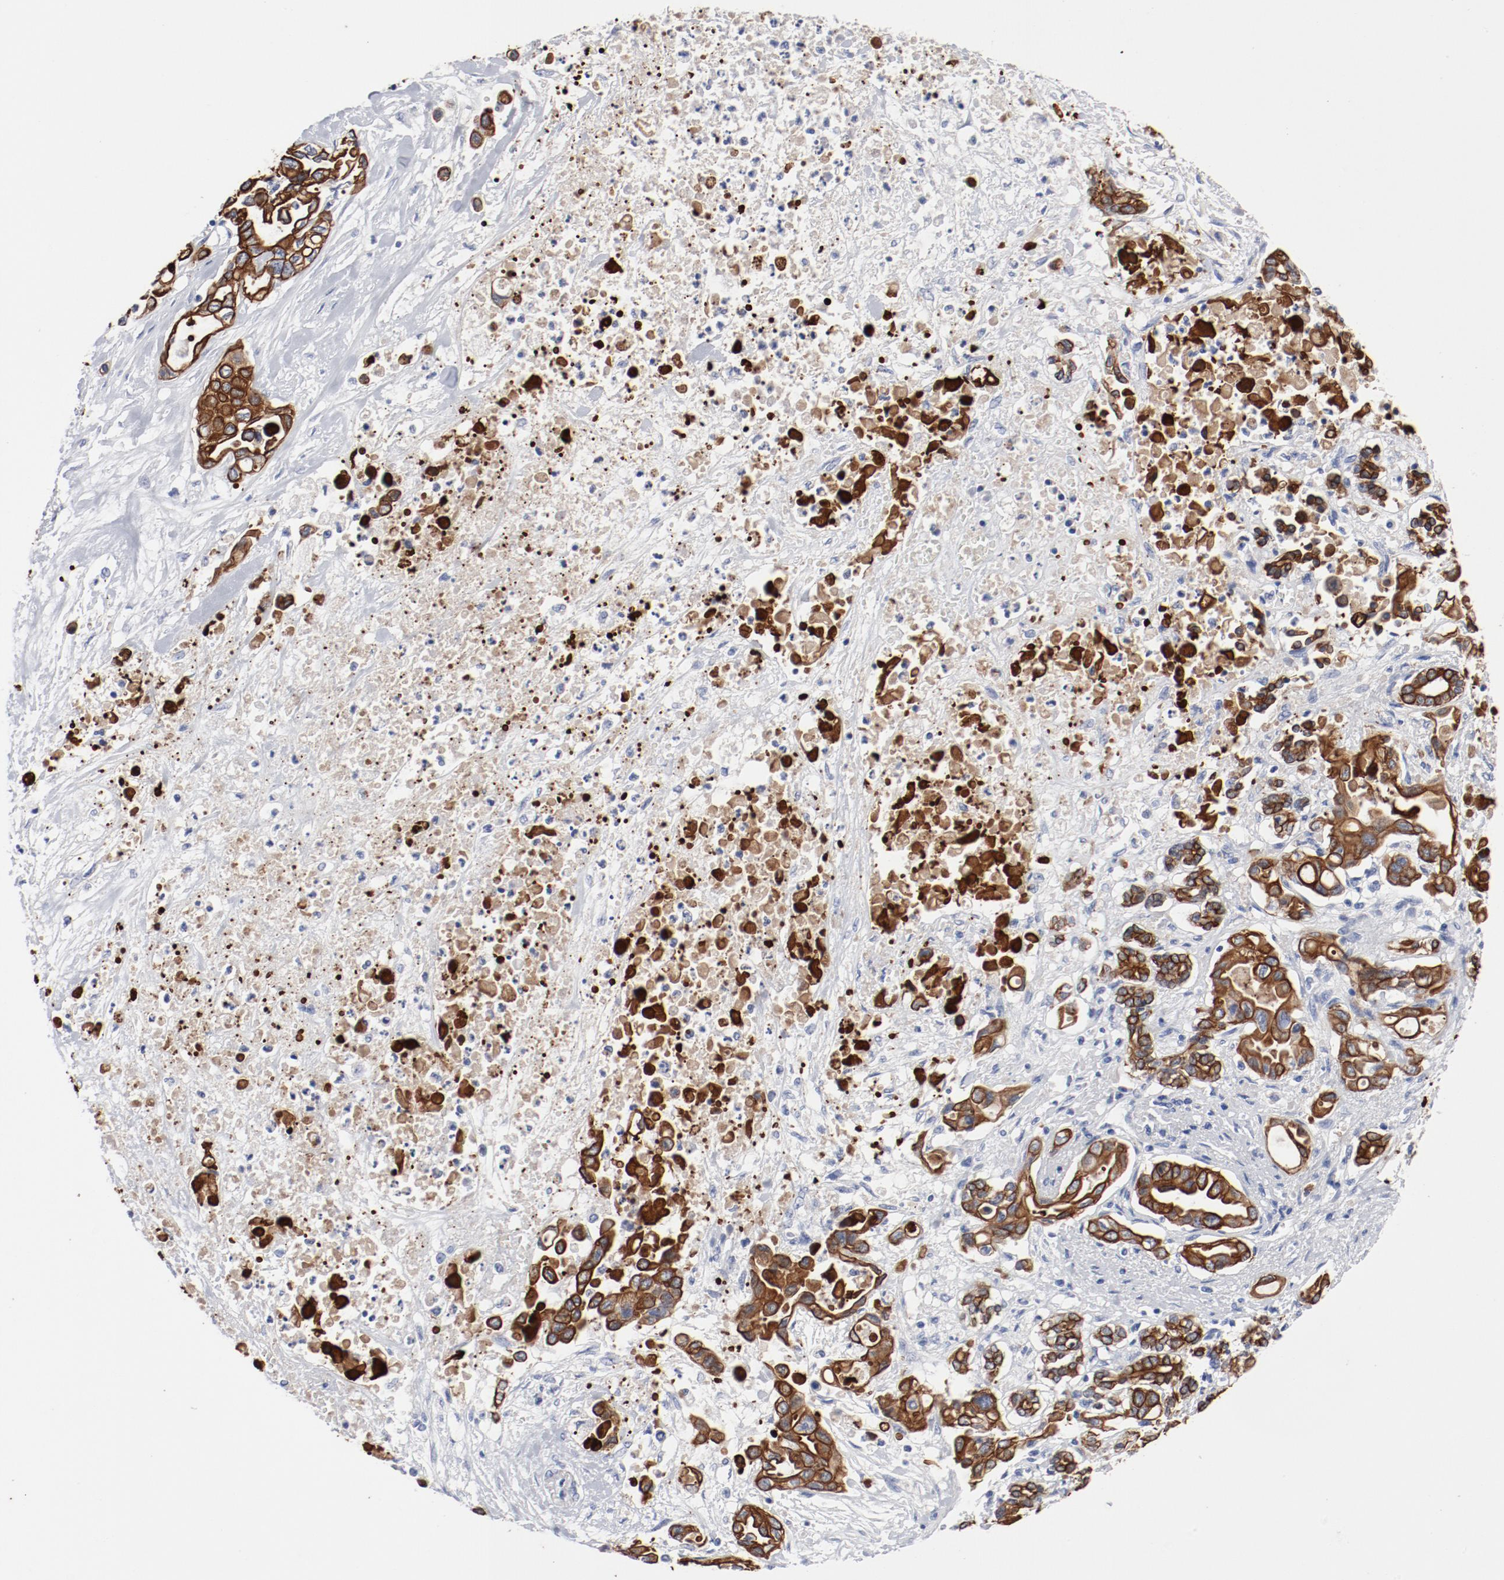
{"staining": {"intensity": "strong", "quantity": ">75%", "location": "cytoplasmic/membranous"}, "tissue": "pancreatic cancer", "cell_type": "Tumor cells", "image_type": "cancer", "snomed": [{"axis": "morphology", "description": "Adenocarcinoma, NOS"}, {"axis": "topography", "description": "Pancreas"}], "caption": "IHC staining of pancreatic adenocarcinoma, which displays high levels of strong cytoplasmic/membranous staining in approximately >75% of tumor cells indicating strong cytoplasmic/membranous protein staining. The staining was performed using DAB (3,3'-diaminobenzidine) (brown) for protein detection and nuclei were counterstained in hematoxylin (blue).", "gene": "TSPAN6", "patient": {"sex": "female", "age": 57}}